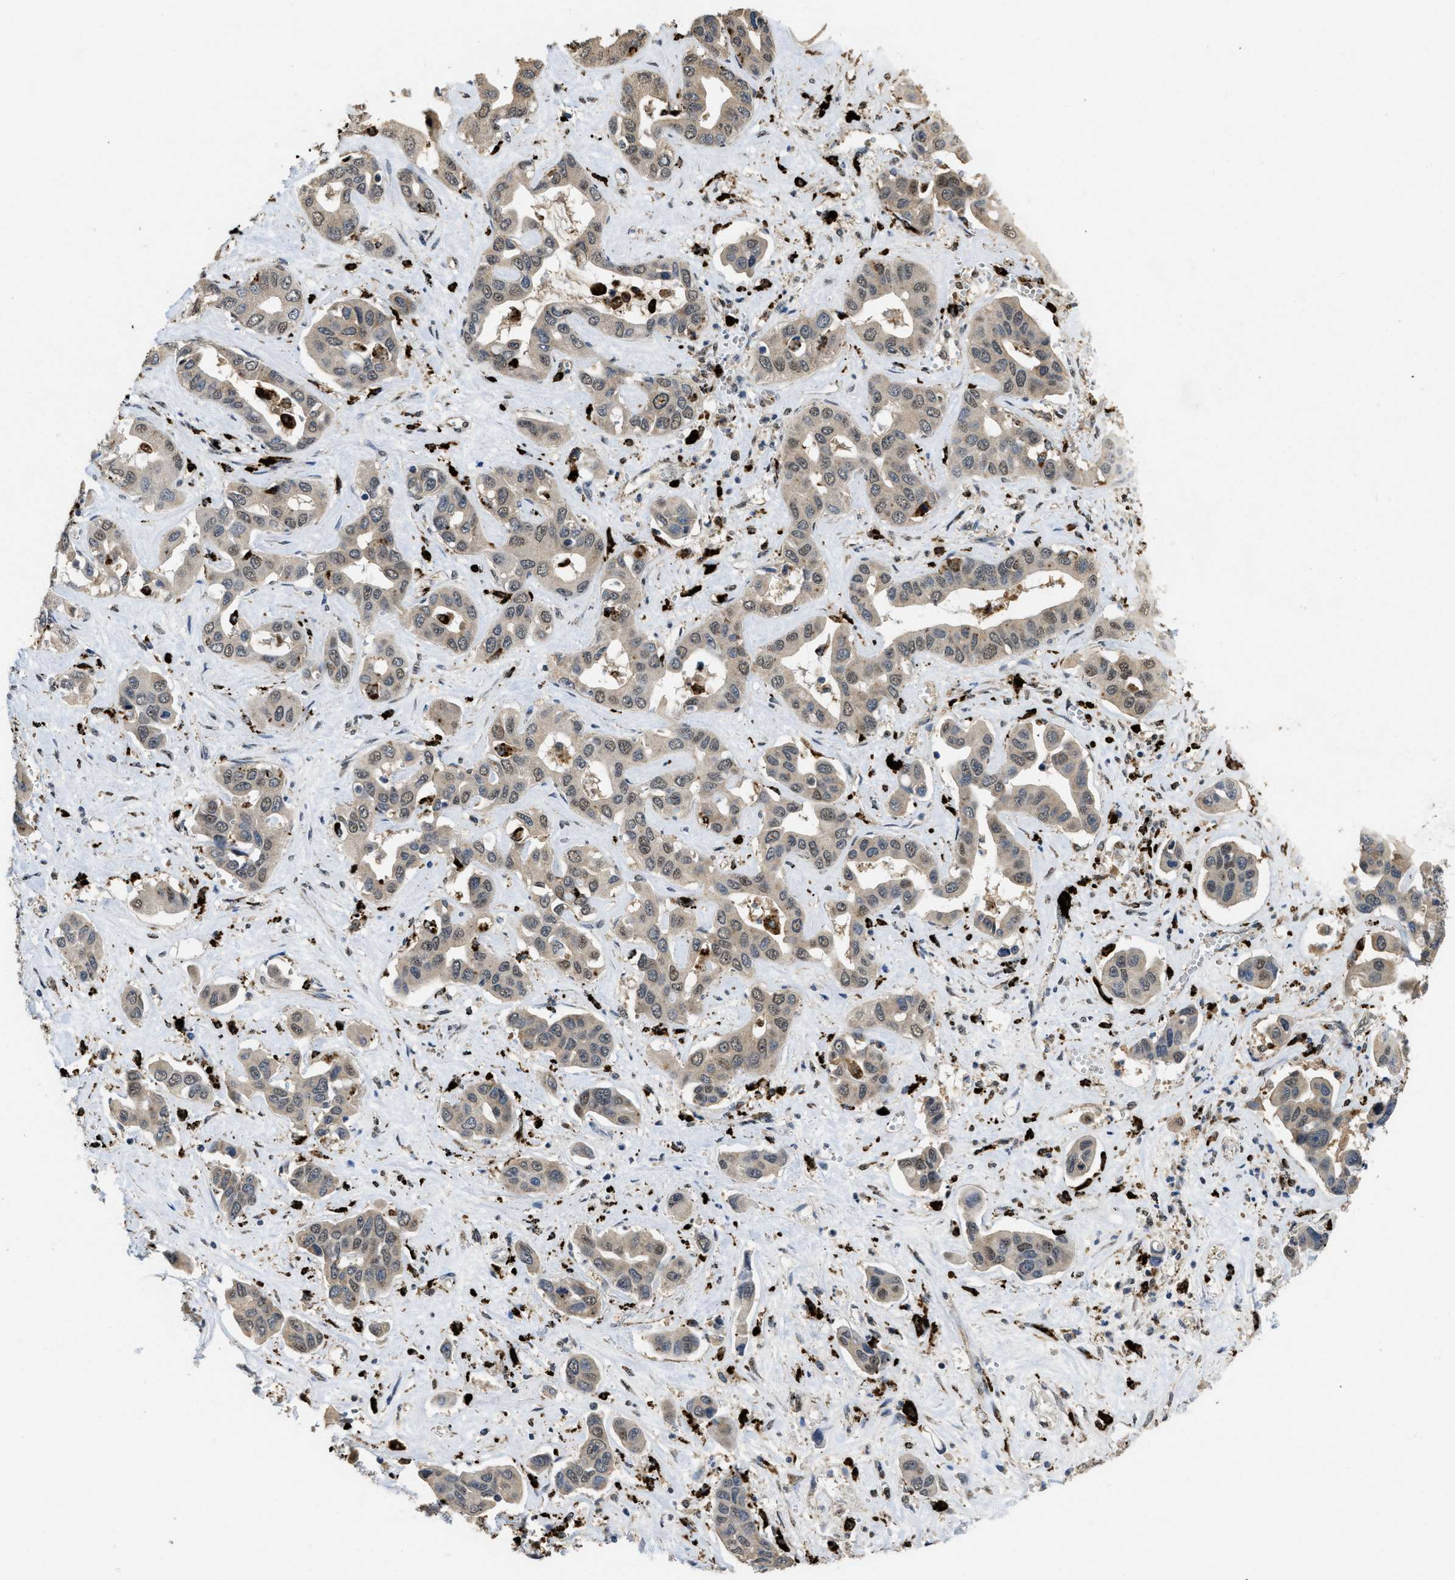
{"staining": {"intensity": "weak", "quantity": "<25%", "location": "cytoplasmic/membranous"}, "tissue": "liver cancer", "cell_type": "Tumor cells", "image_type": "cancer", "snomed": [{"axis": "morphology", "description": "Cholangiocarcinoma"}, {"axis": "topography", "description": "Liver"}], "caption": "Liver cancer (cholangiocarcinoma) was stained to show a protein in brown. There is no significant positivity in tumor cells.", "gene": "BMPR2", "patient": {"sex": "female", "age": 52}}